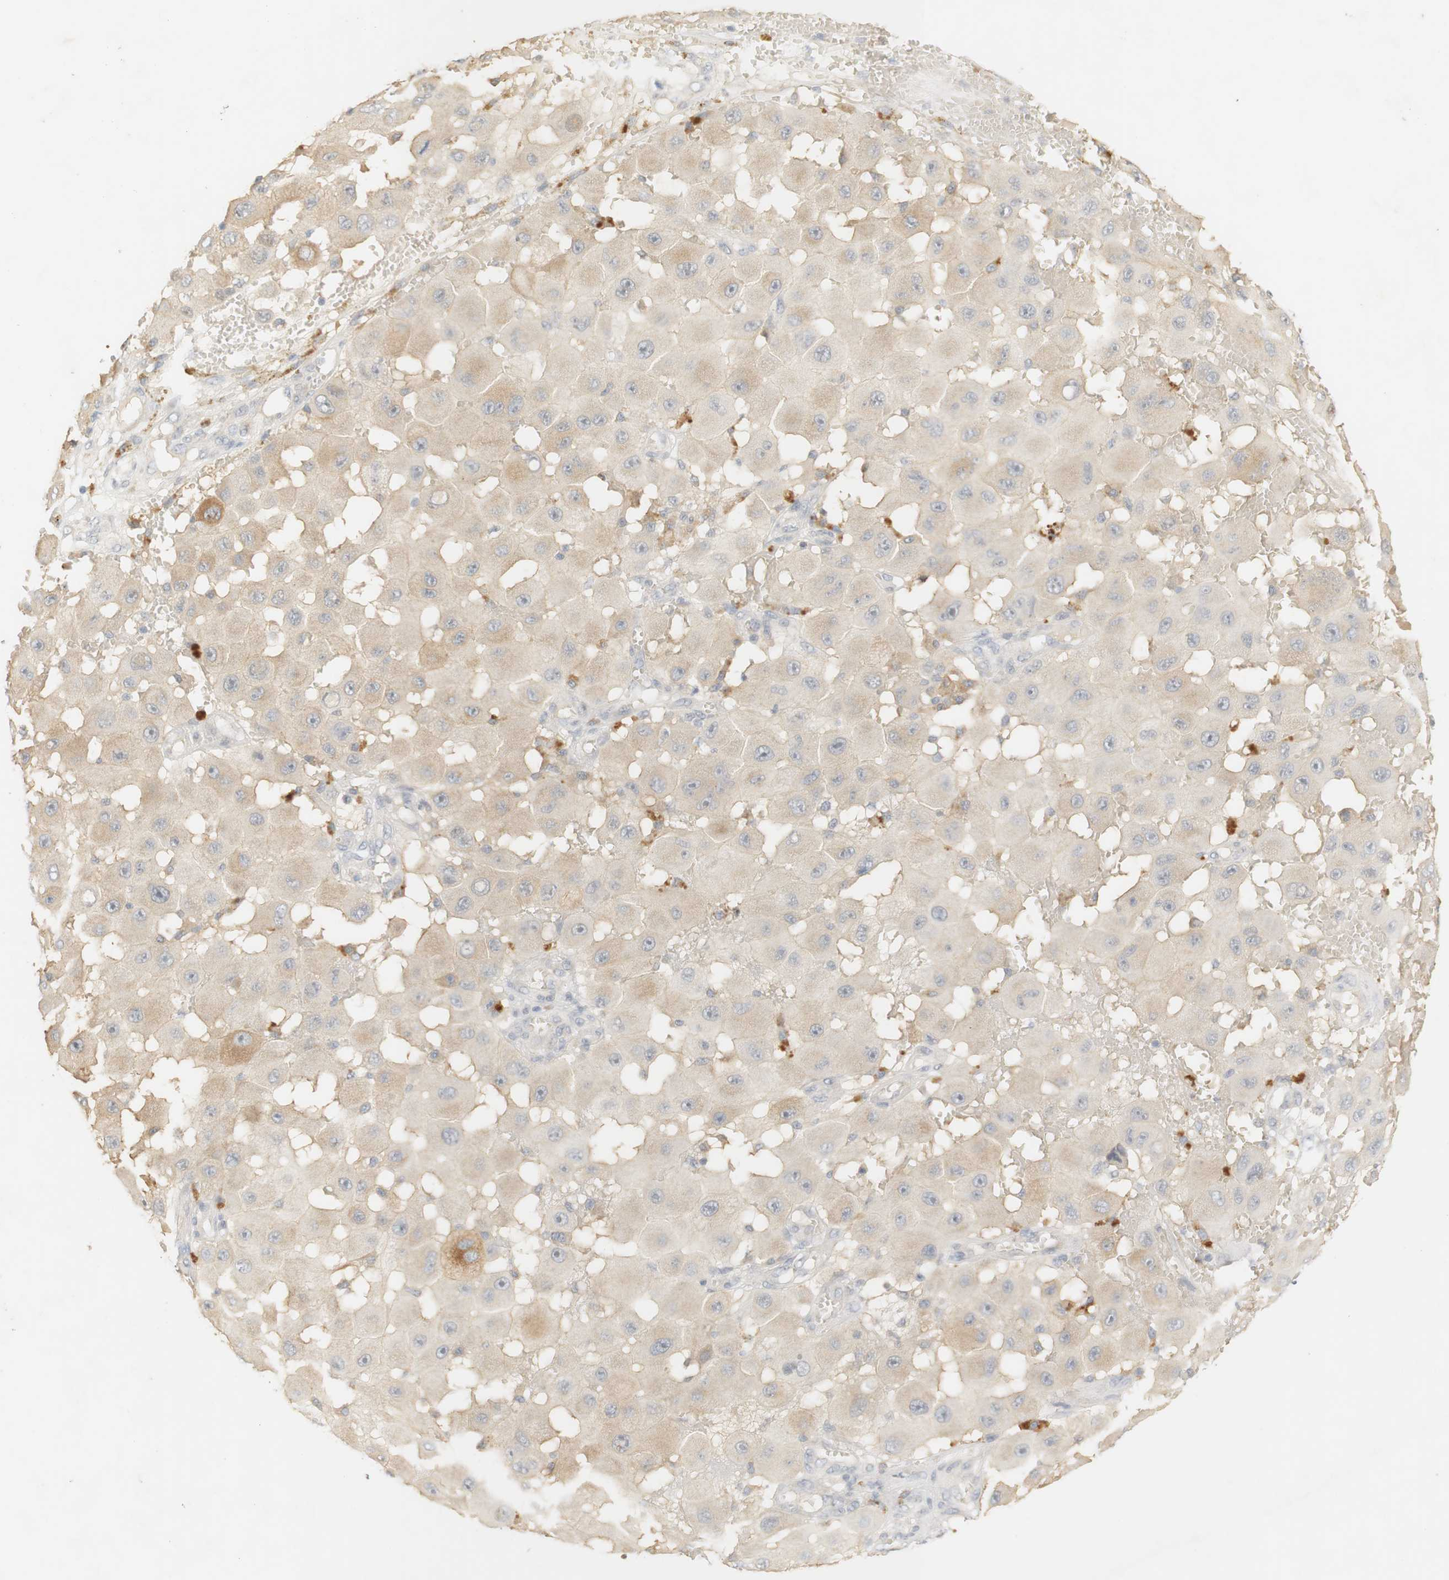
{"staining": {"intensity": "weak", "quantity": "<25%", "location": "cytoplasmic/membranous"}, "tissue": "melanoma", "cell_type": "Tumor cells", "image_type": "cancer", "snomed": [{"axis": "morphology", "description": "Malignant melanoma, NOS"}, {"axis": "topography", "description": "Skin"}], "caption": "This is a micrograph of IHC staining of malignant melanoma, which shows no staining in tumor cells.", "gene": "RTN3", "patient": {"sex": "female", "age": 81}}